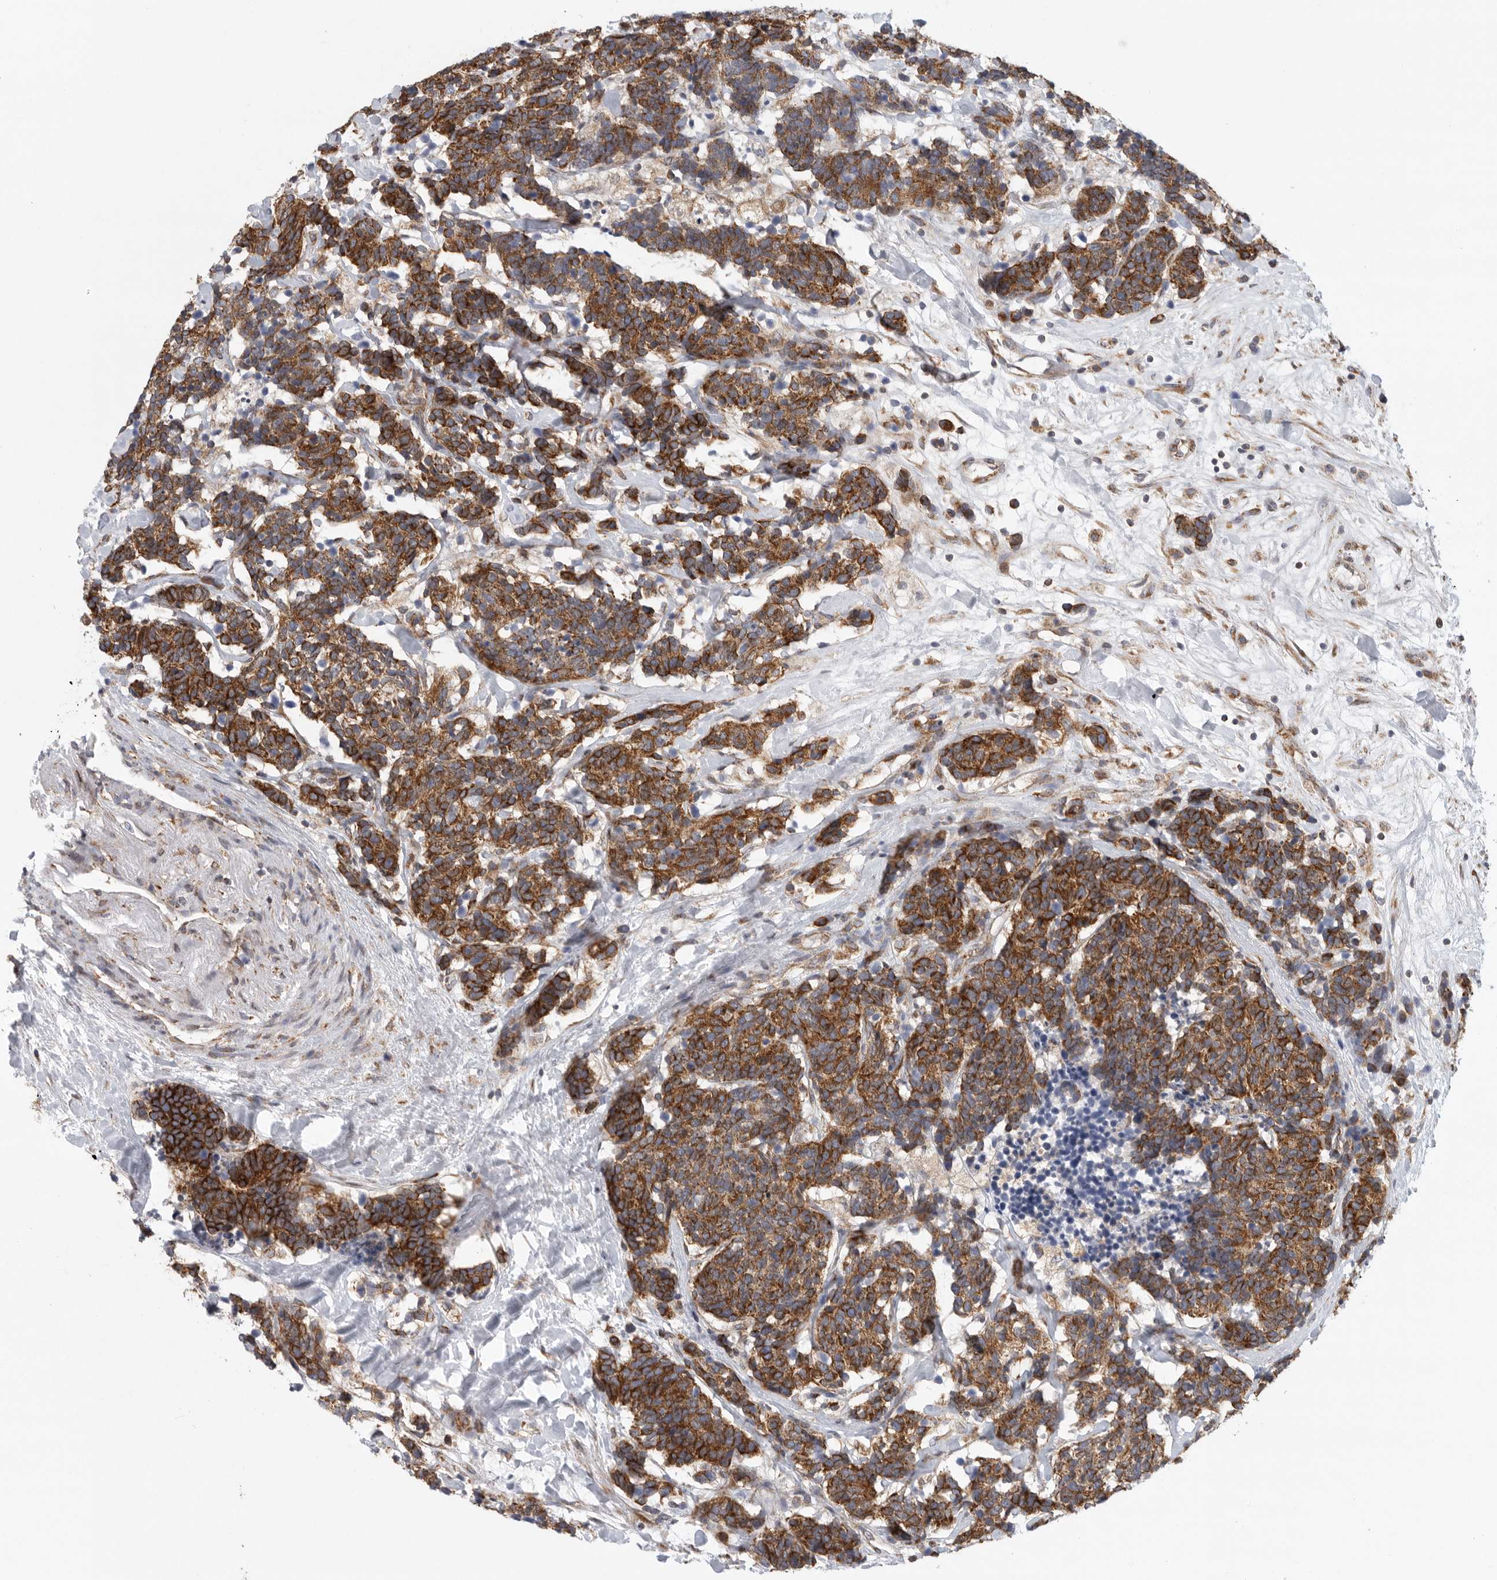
{"staining": {"intensity": "strong", "quantity": ">75%", "location": "cytoplasmic/membranous"}, "tissue": "carcinoid", "cell_type": "Tumor cells", "image_type": "cancer", "snomed": [{"axis": "morphology", "description": "Carcinoma, NOS"}, {"axis": "morphology", "description": "Carcinoid, malignant, NOS"}, {"axis": "topography", "description": "Urinary bladder"}], "caption": "IHC micrograph of carcinoid stained for a protein (brown), which exhibits high levels of strong cytoplasmic/membranous expression in about >75% of tumor cells.", "gene": "FKBP8", "patient": {"sex": "male", "age": 57}}